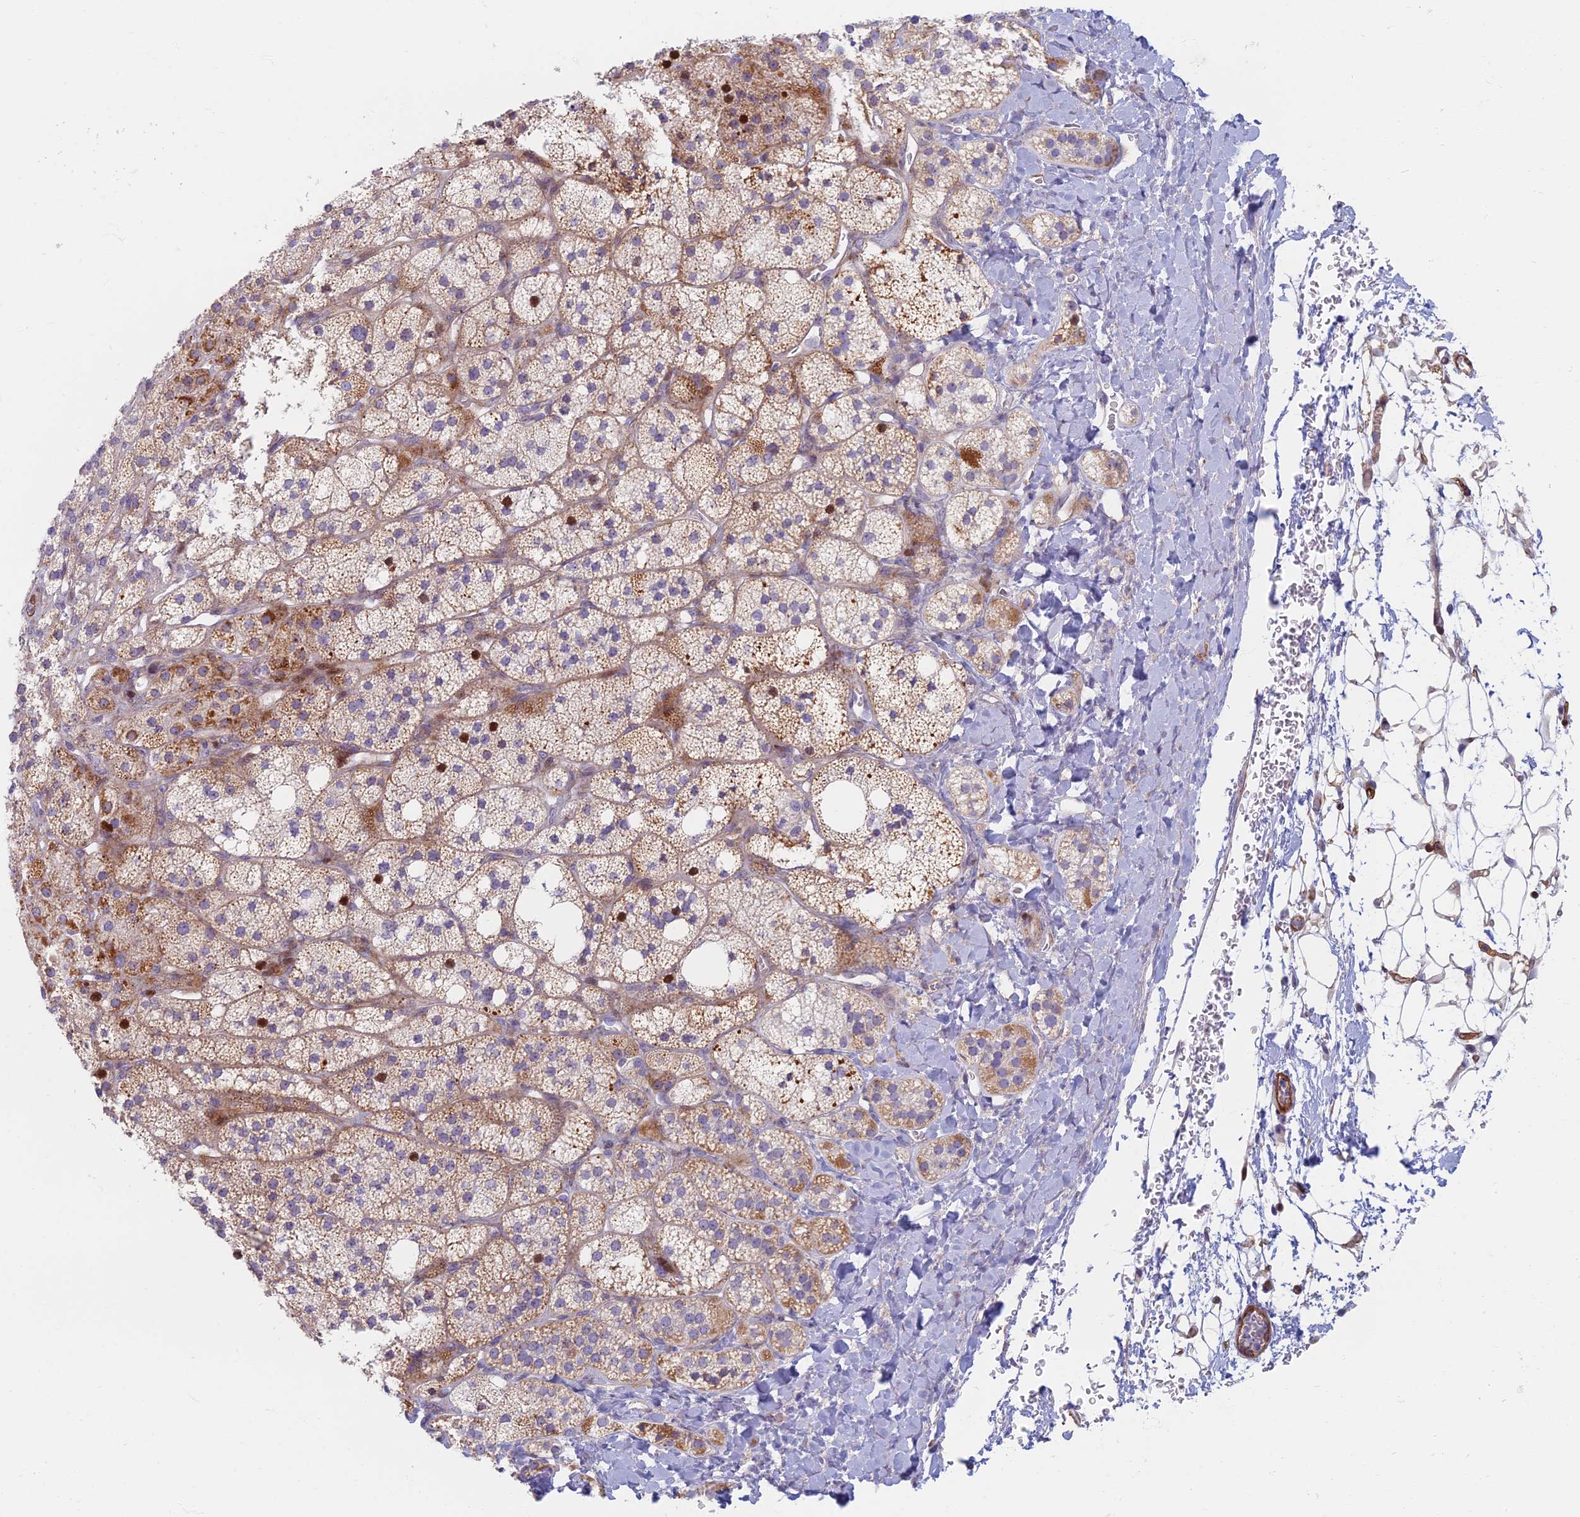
{"staining": {"intensity": "moderate", "quantity": "<25%", "location": "cytoplasmic/membranous,nuclear"}, "tissue": "adrenal gland", "cell_type": "Glandular cells", "image_type": "normal", "snomed": [{"axis": "morphology", "description": "Normal tissue, NOS"}, {"axis": "topography", "description": "Adrenal gland"}], "caption": "This micrograph demonstrates immunohistochemistry staining of normal human adrenal gland, with low moderate cytoplasmic/membranous,nuclear staining in about <25% of glandular cells.", "gene": "C15orf40", "patient": {"sex": "male", "age": 61}}